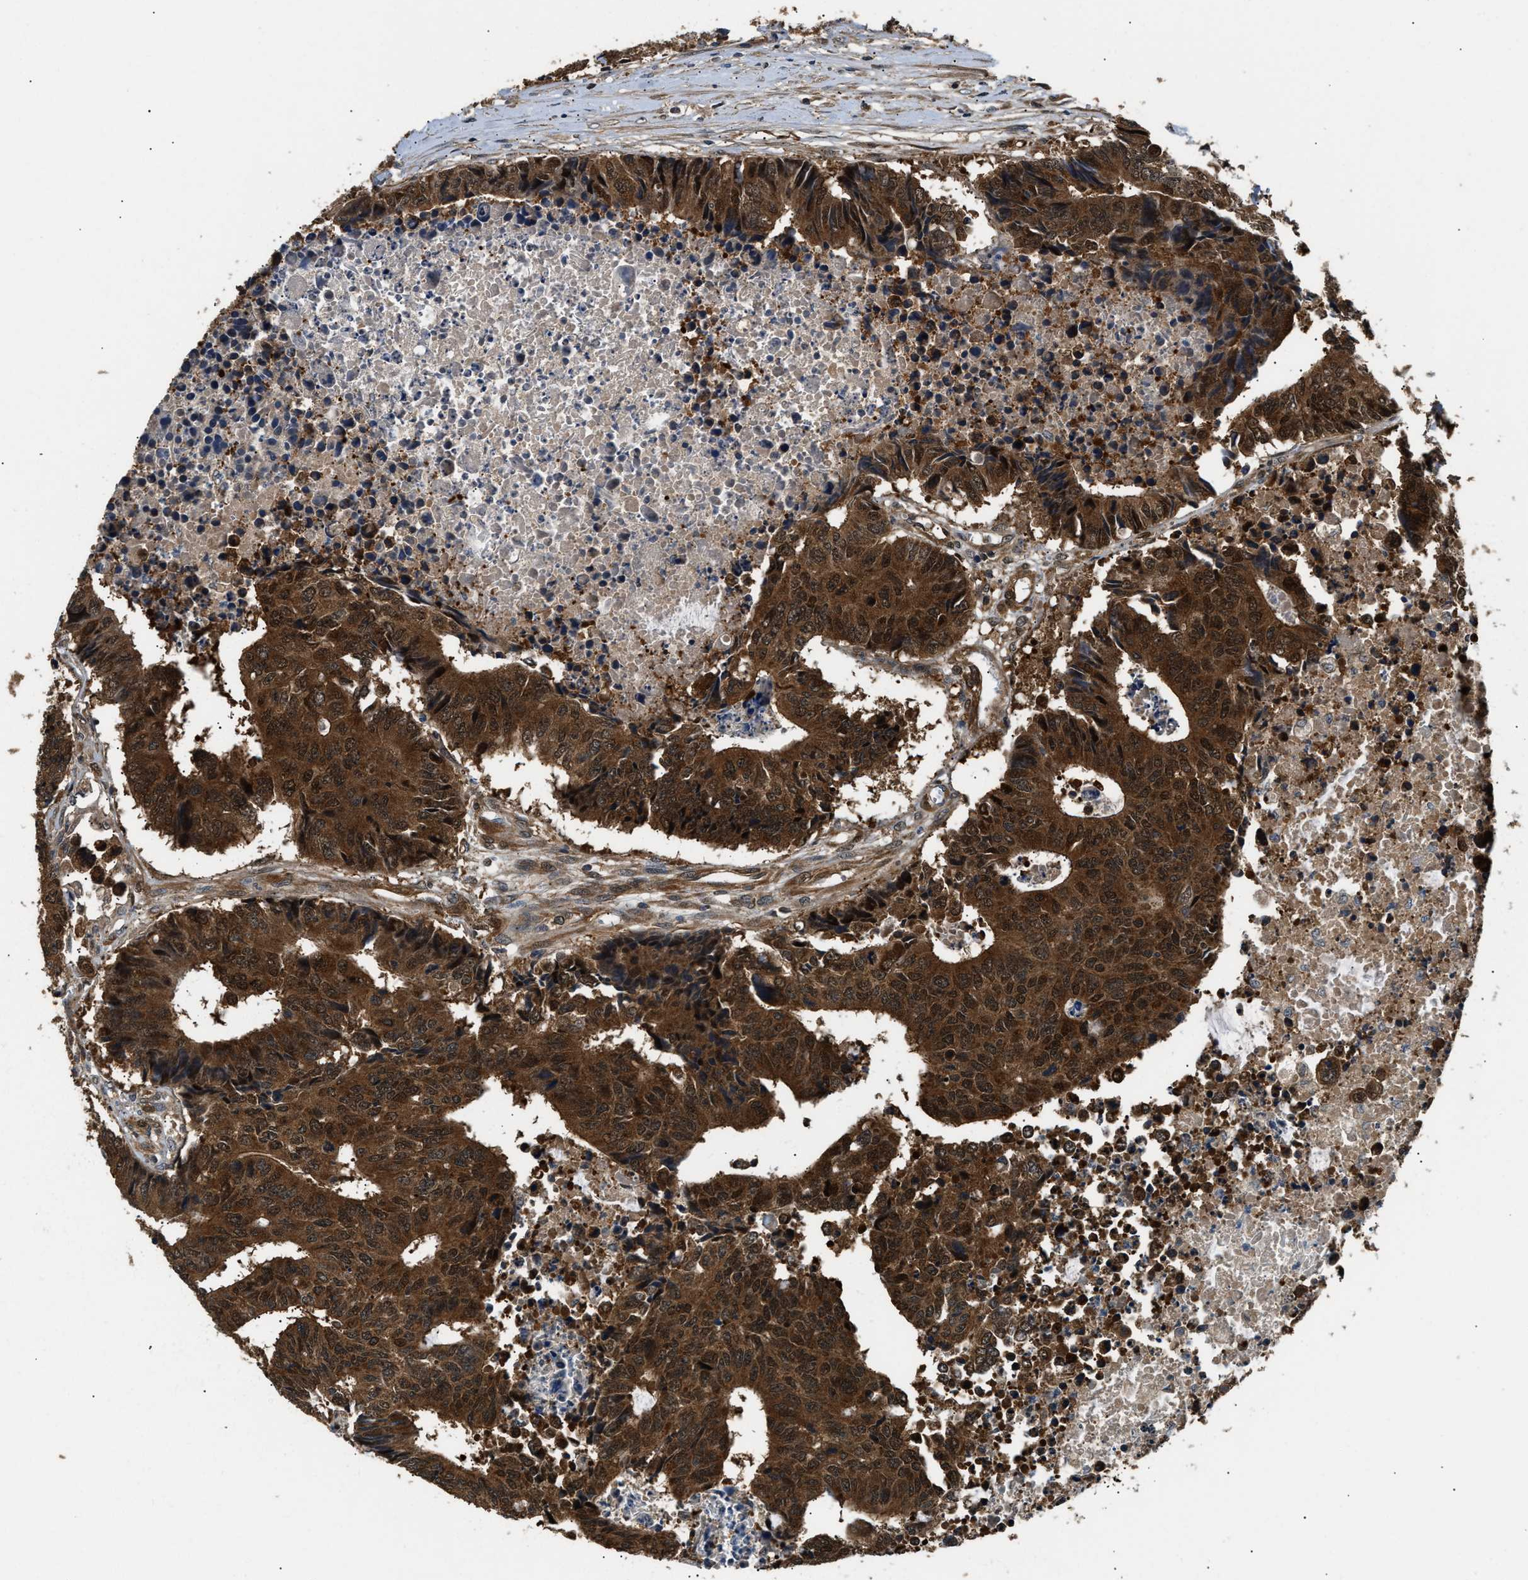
{"staining": {"intensity": "strong", "quantity": ">75%", "location": "cytoplasmic/membranous,nuclear"}, "tissue": "colorectal cancer", "cell_type": "Tumor cells", "image_type": "cancer", "snomed": [{"axis": "morphology", "description": "Adenocarcinoma, NOS"}, {"axis": "topography", "description": "Rectum"}], "caption": "Strong cytoplasmic/membranous and nuclear expression for a protein is identified in approximately >75% of tumor cells of colorectal cancer using immunohistochemistry (IHC).", "gene": "PPA1", "patient": {"sex": "male", "age": 84}}